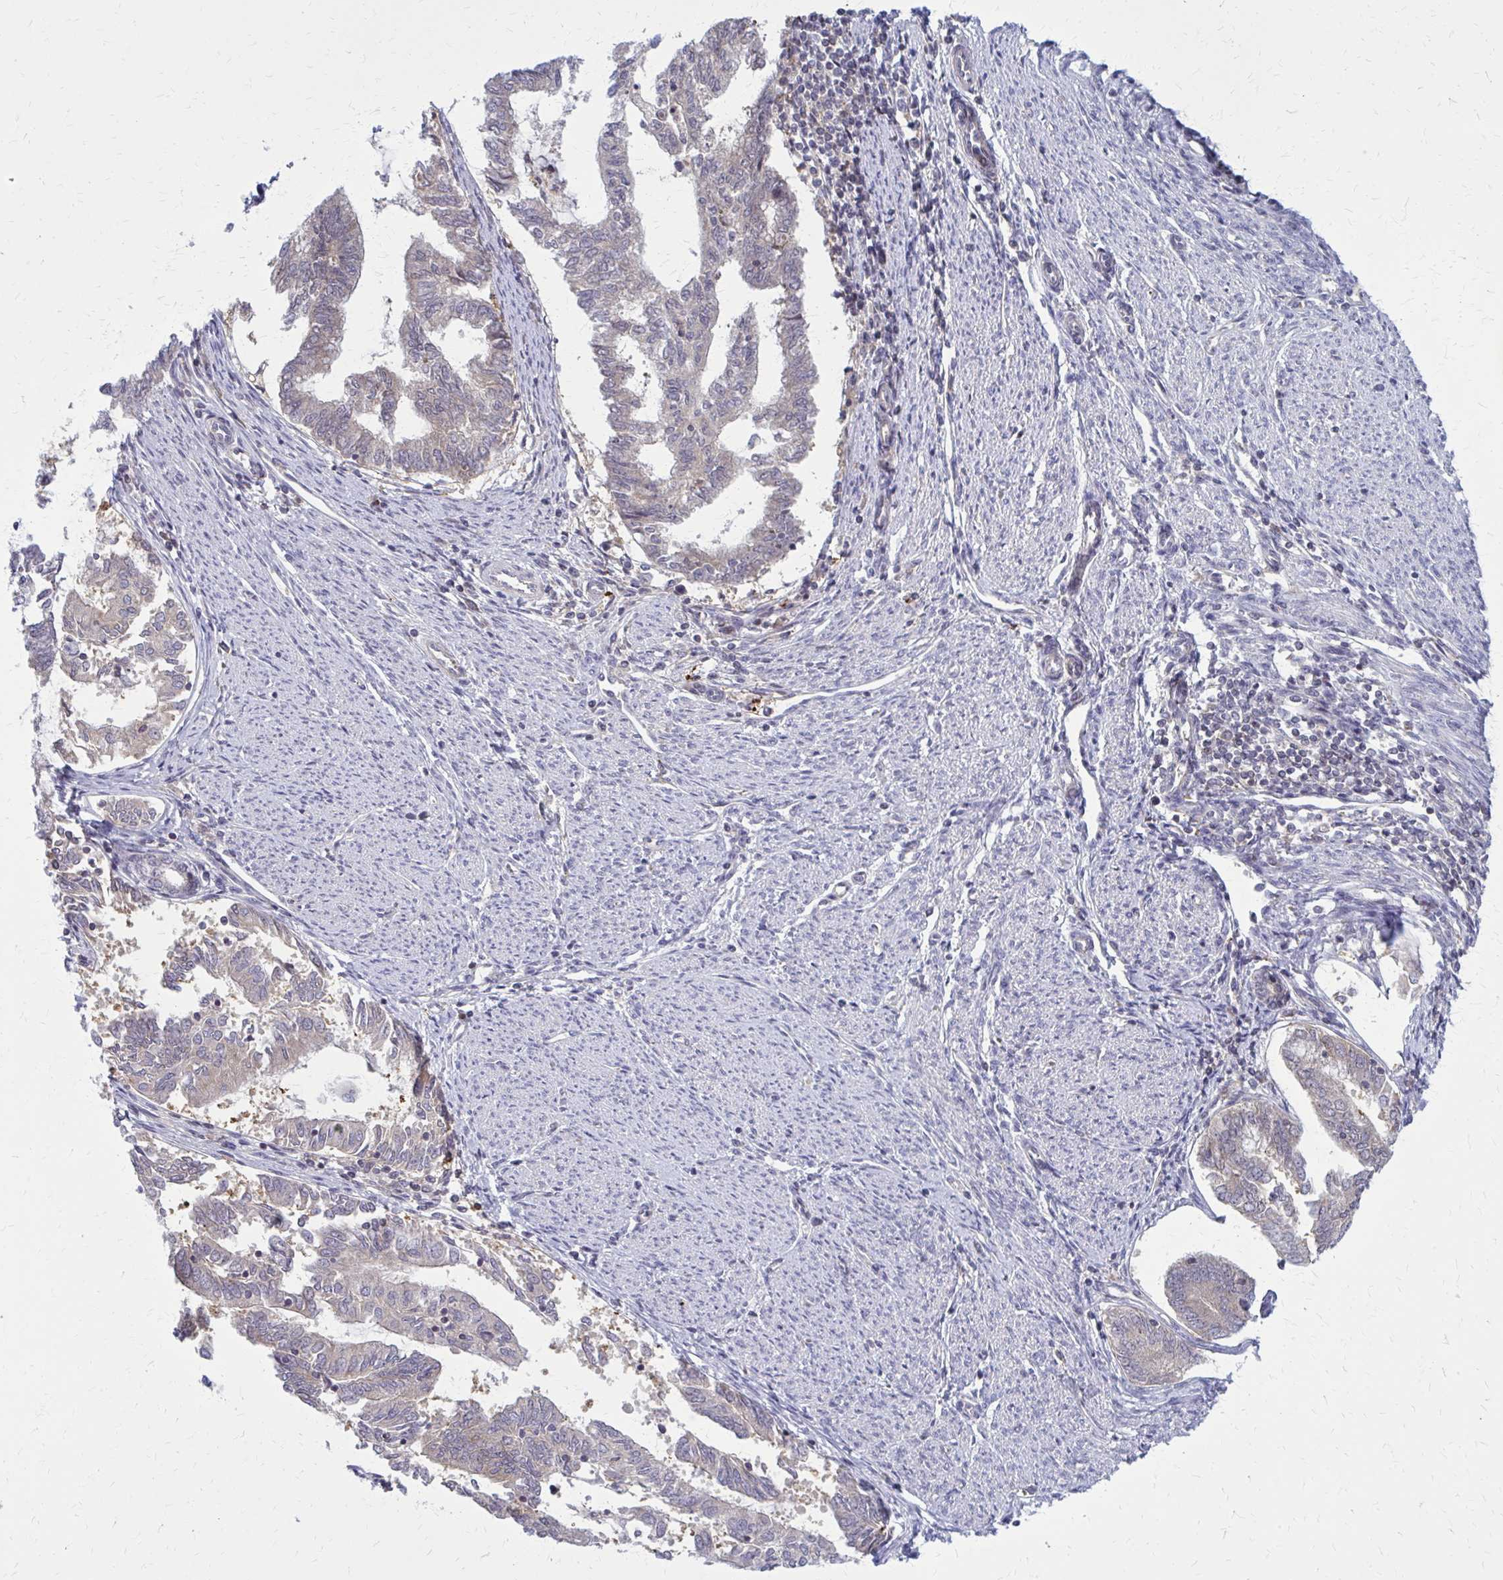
{"staining": {"intensity": "negative", "quantity": "none", "location": "none"}, "tissue": "endometrial cancer", "cell_type": "Tumor cells", "image_type": "cancer", "snomed": [{"axis": "morphology", "description": "Adenocarcinoma, NOS"}, {"axis": "topography", "description": "Endometrium"}], "caption": "Human endometrial adenocarcinoma stained for a protein using immunohistochemistry displays no staining in tumor cells.", "gene": "DBI", "patient": {"sex": "female", "age": 79}}